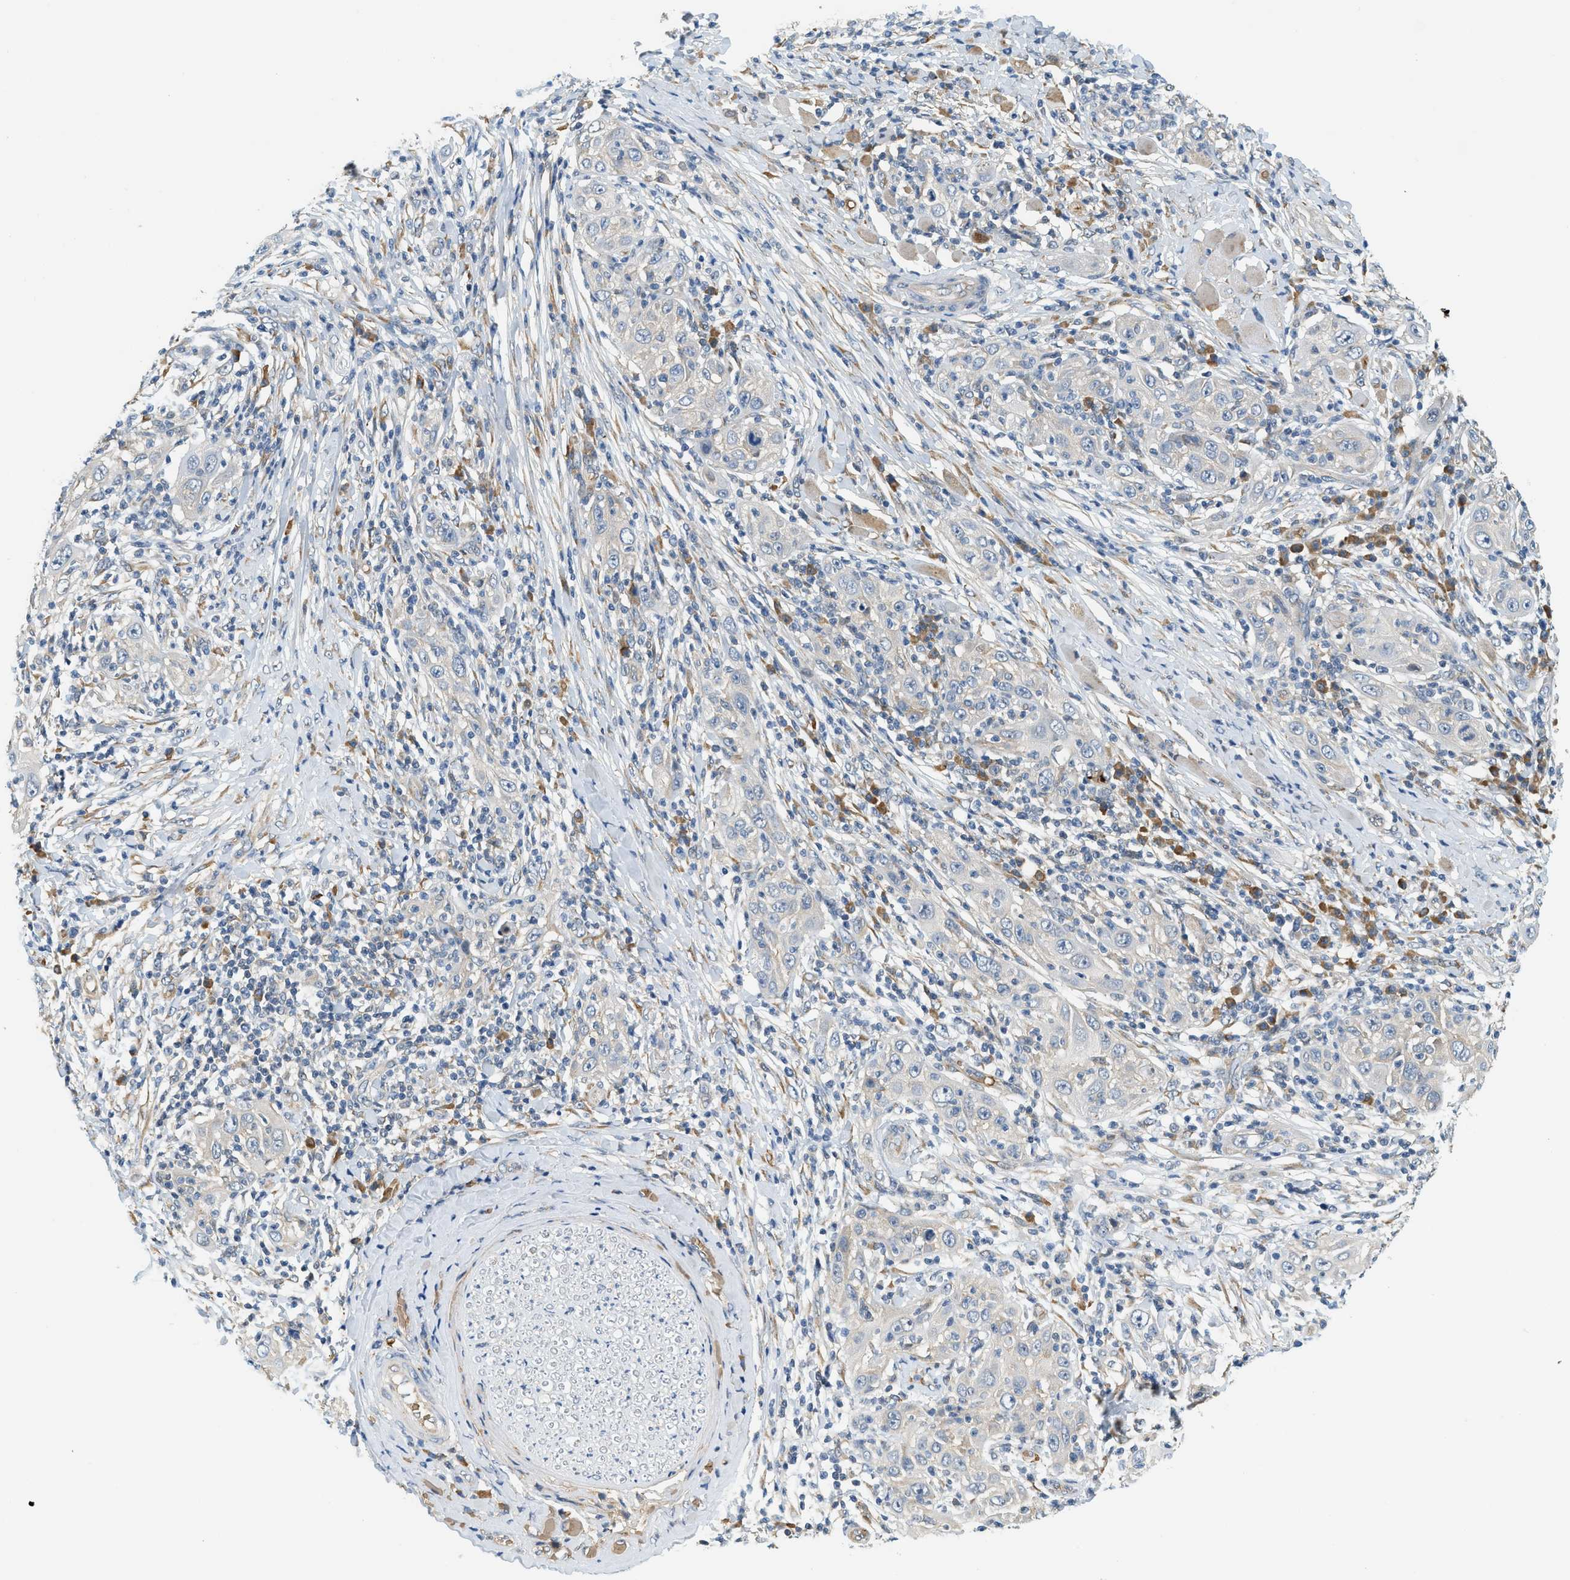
{"staining": {"intensity": "negative", "quantity": "none", "location": "none"}, "tissue": "skin cancer", "cell_type": "Tumor cells", "image_type": "cancer", "snomed": [{"axis": "morphology", "description": "Squamous cell carcinoma, NOS"}, {"axis": "topography", "description": "Skin"}], "caption": "This is a photomicrograph of immunohistochemistry staining of squamous cell carcinoma (skin), which shows no staining in tumor cells. (DAB IHC, high magnification).", "gene": "CYTH2", "patient": {"sex": "female", "age": 88}}